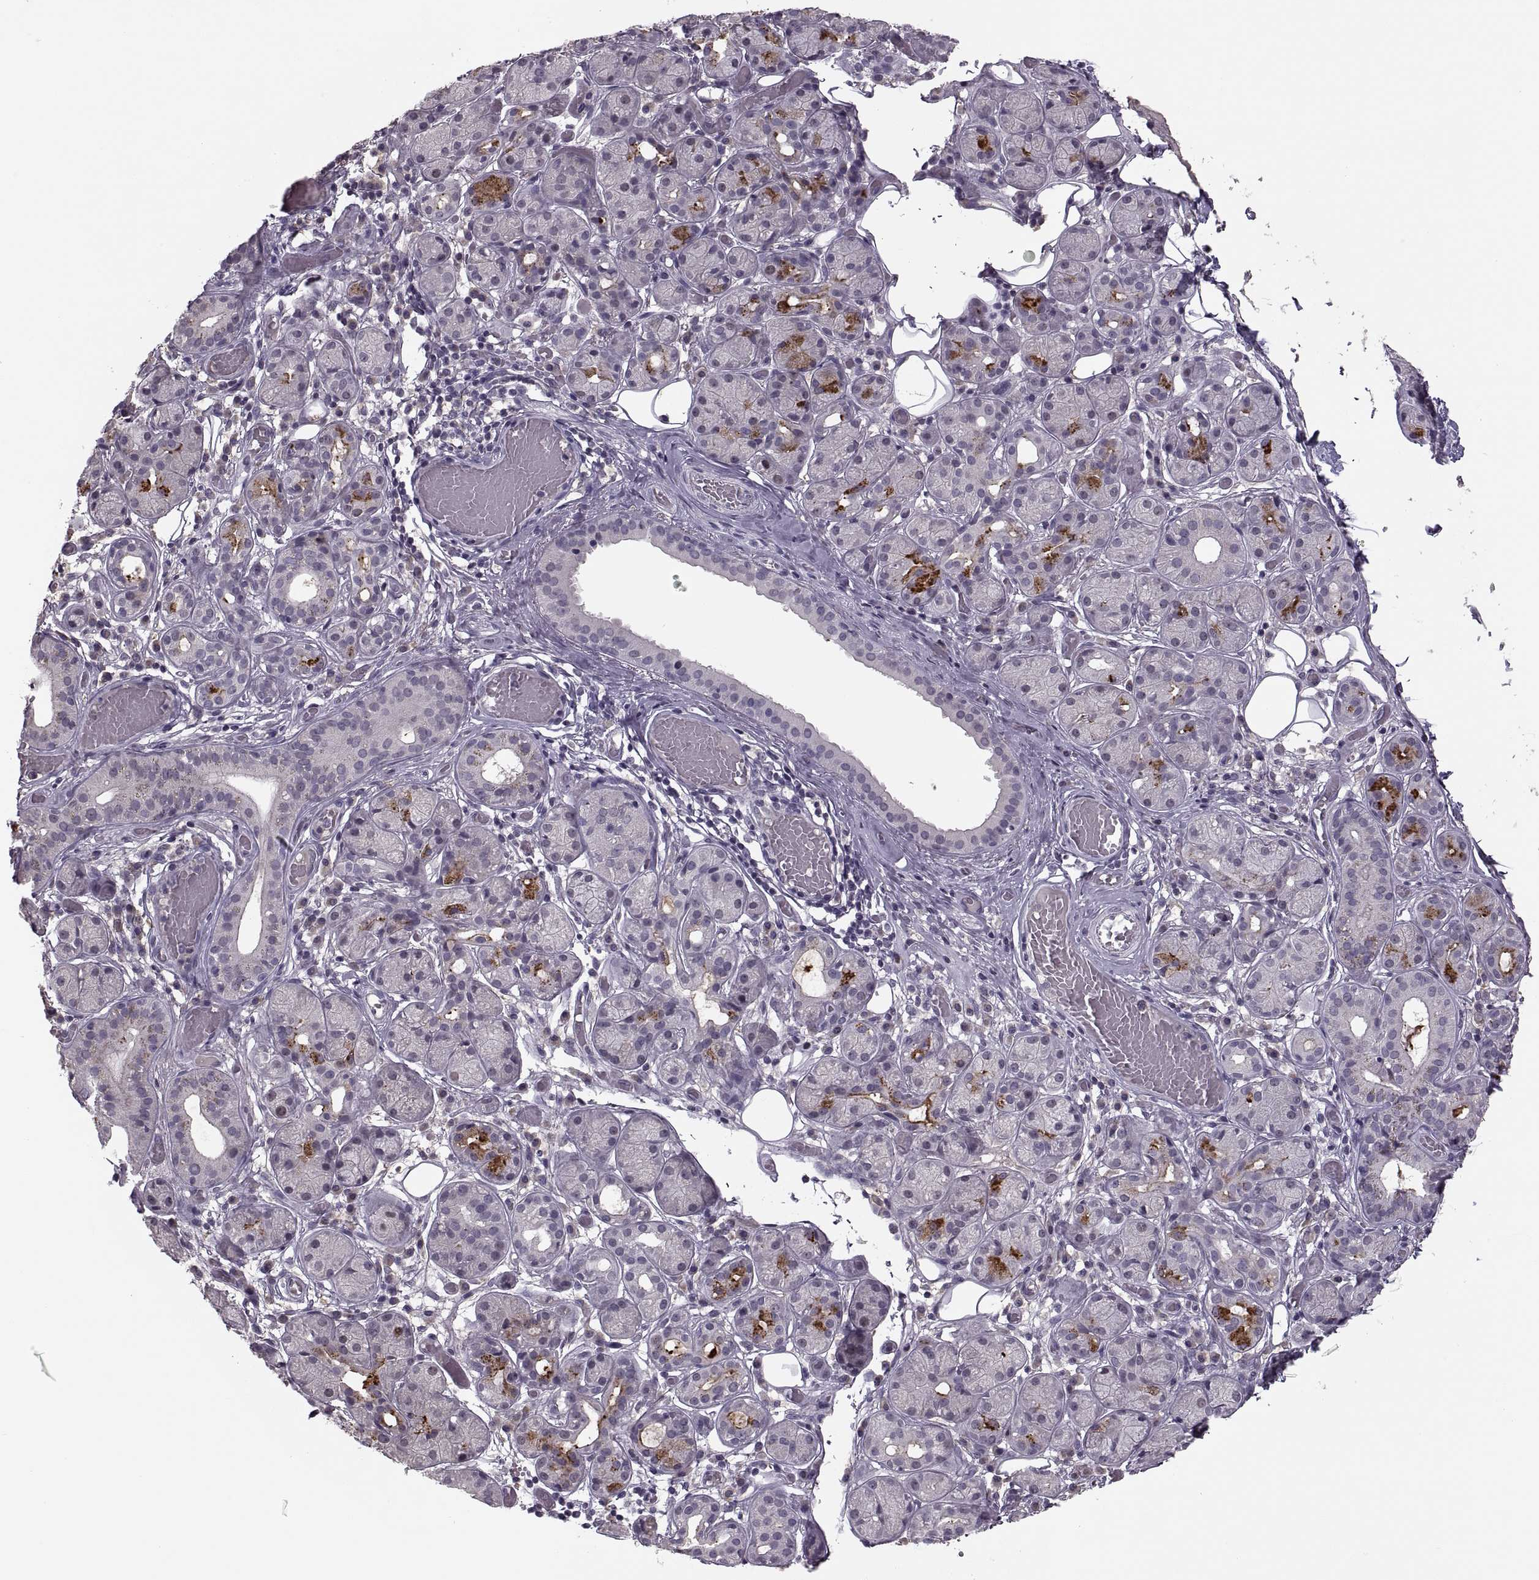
{"staining": {"intensity": "strong", "quantity": "<25%", "location": "cytoplasmic/membranous"}, "tissue": "salivary gland", "cell_type": "Glandular cells", "image_type": "normal", "snomed": [{"axis": "morphology", "description": "Normal tissue, NOS"}, {"axis": "topography", "description": "Salivary gland"}, {"axis": "topography", "description": "Peripheral nerve tissue"}], "caption": "This photomicrograph shows IHC staining of unremarkable human salivary gland, with medium strong cytoplasmic/membranous expression in about <25% of glandular cells.", "gene": "CACNA1F", "patient": {"sex": "male", "age": 71}}